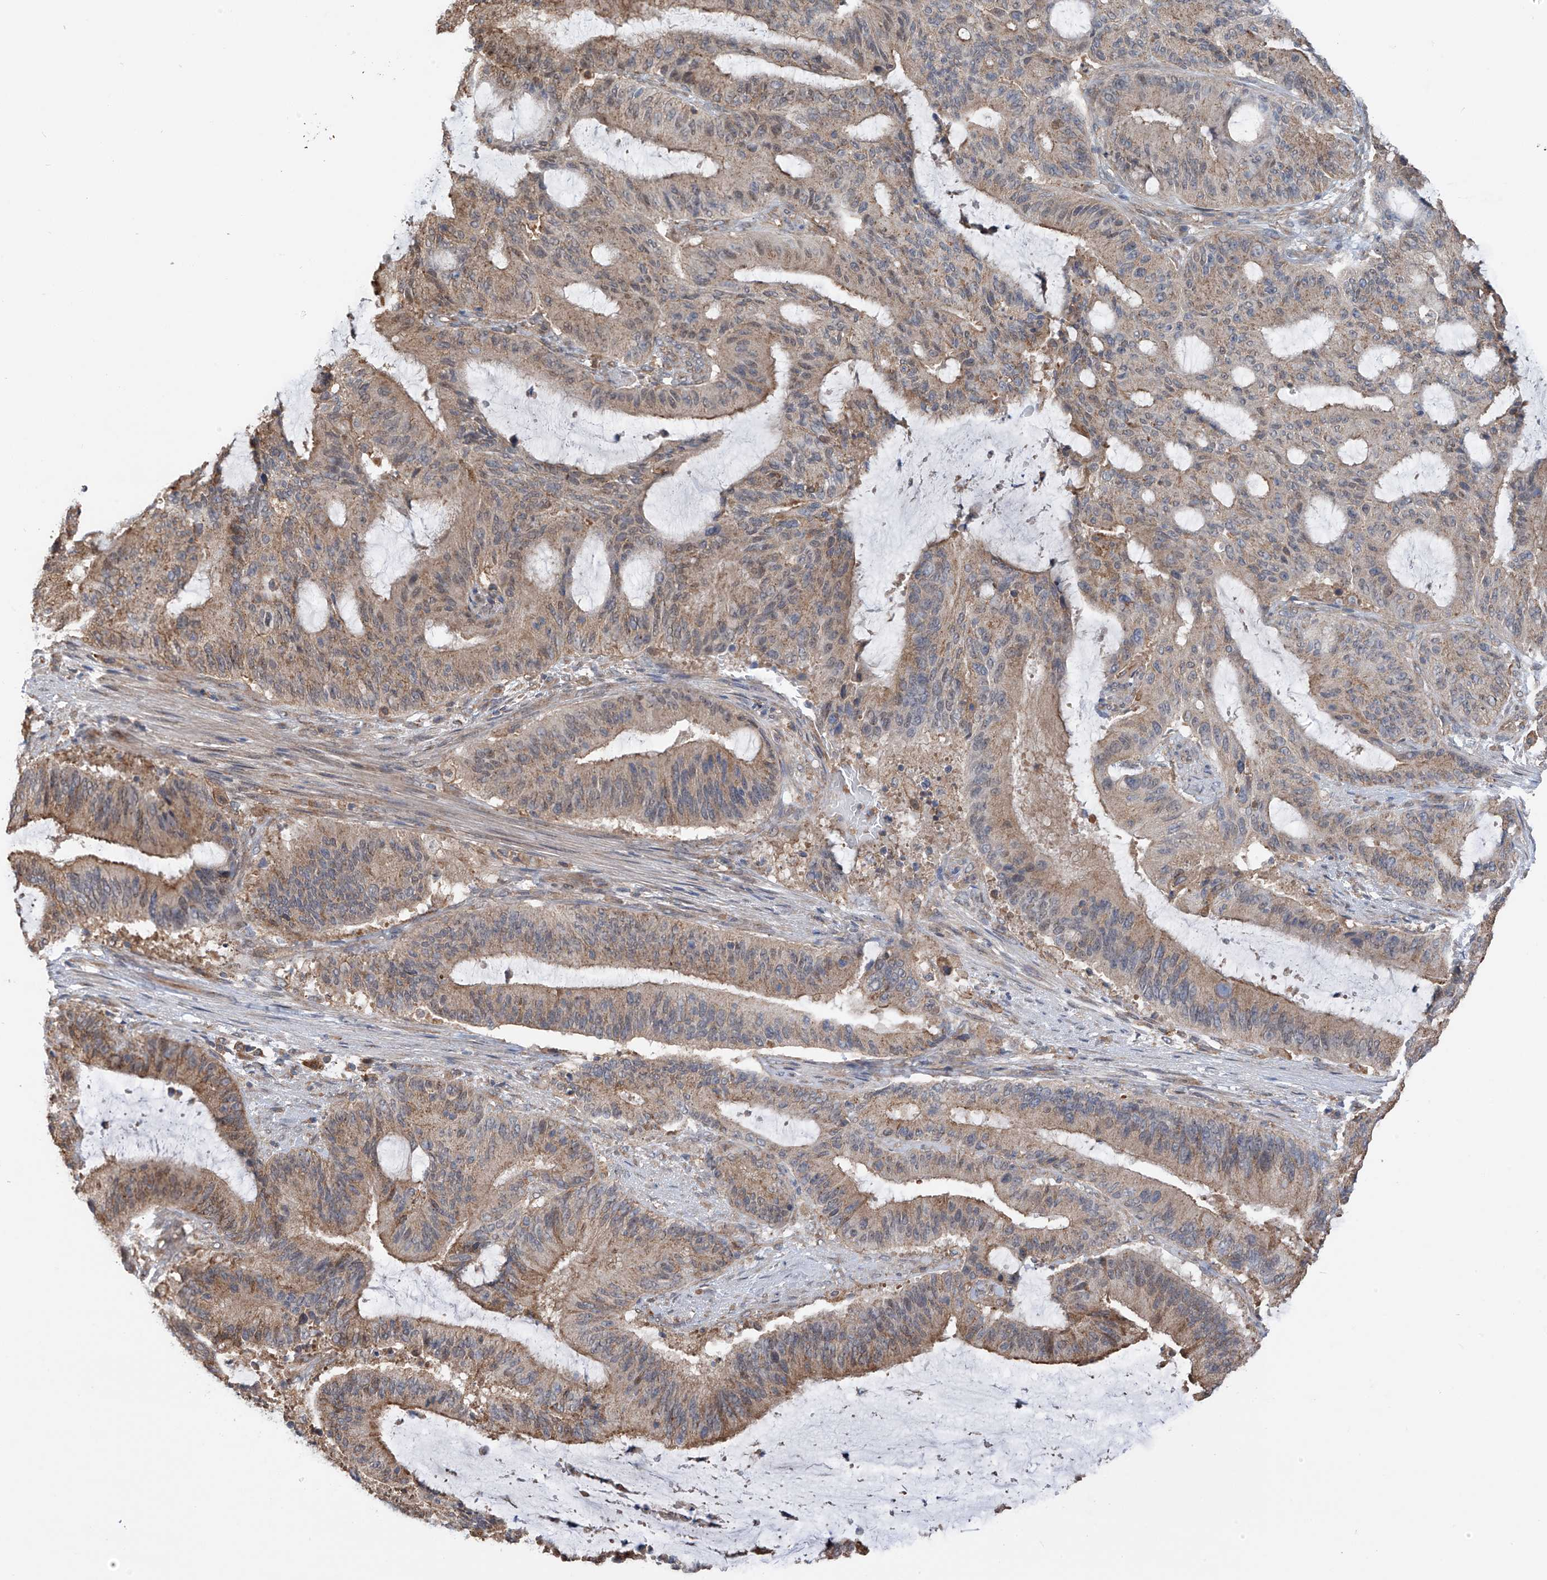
{"staining": {"intensity": "moderate", "quantity": ">75%", "location": "cytoplasmic/membranous"}, "tissue": "liver cancer", "cell_type": "Tumor cells", "image_type": "cancer", "snomed": [{"axis": "morphology", "description": "Normal tissue, NOS"}, {"axis": "morphology", "description": "Cholangiocarcinoma"}, {"axis": "topography", "description": "Liver"}, {"axis": "topography", "description": "Peripheral nerve tissue"}], "caption": "Immunohistochemistry (IHC) image of neoplastic tissue: human liver cholangiocarcinoma stained using immunohistochemistry demonstrates medium levels of moderate protein expression localized specifically in the cytoplasmic/membranous of tumor cells, appearing as a cytoplasmic/membranous brown color.", "gene": "ZNF189", "patient": {"sex": "female", "age": 73}}